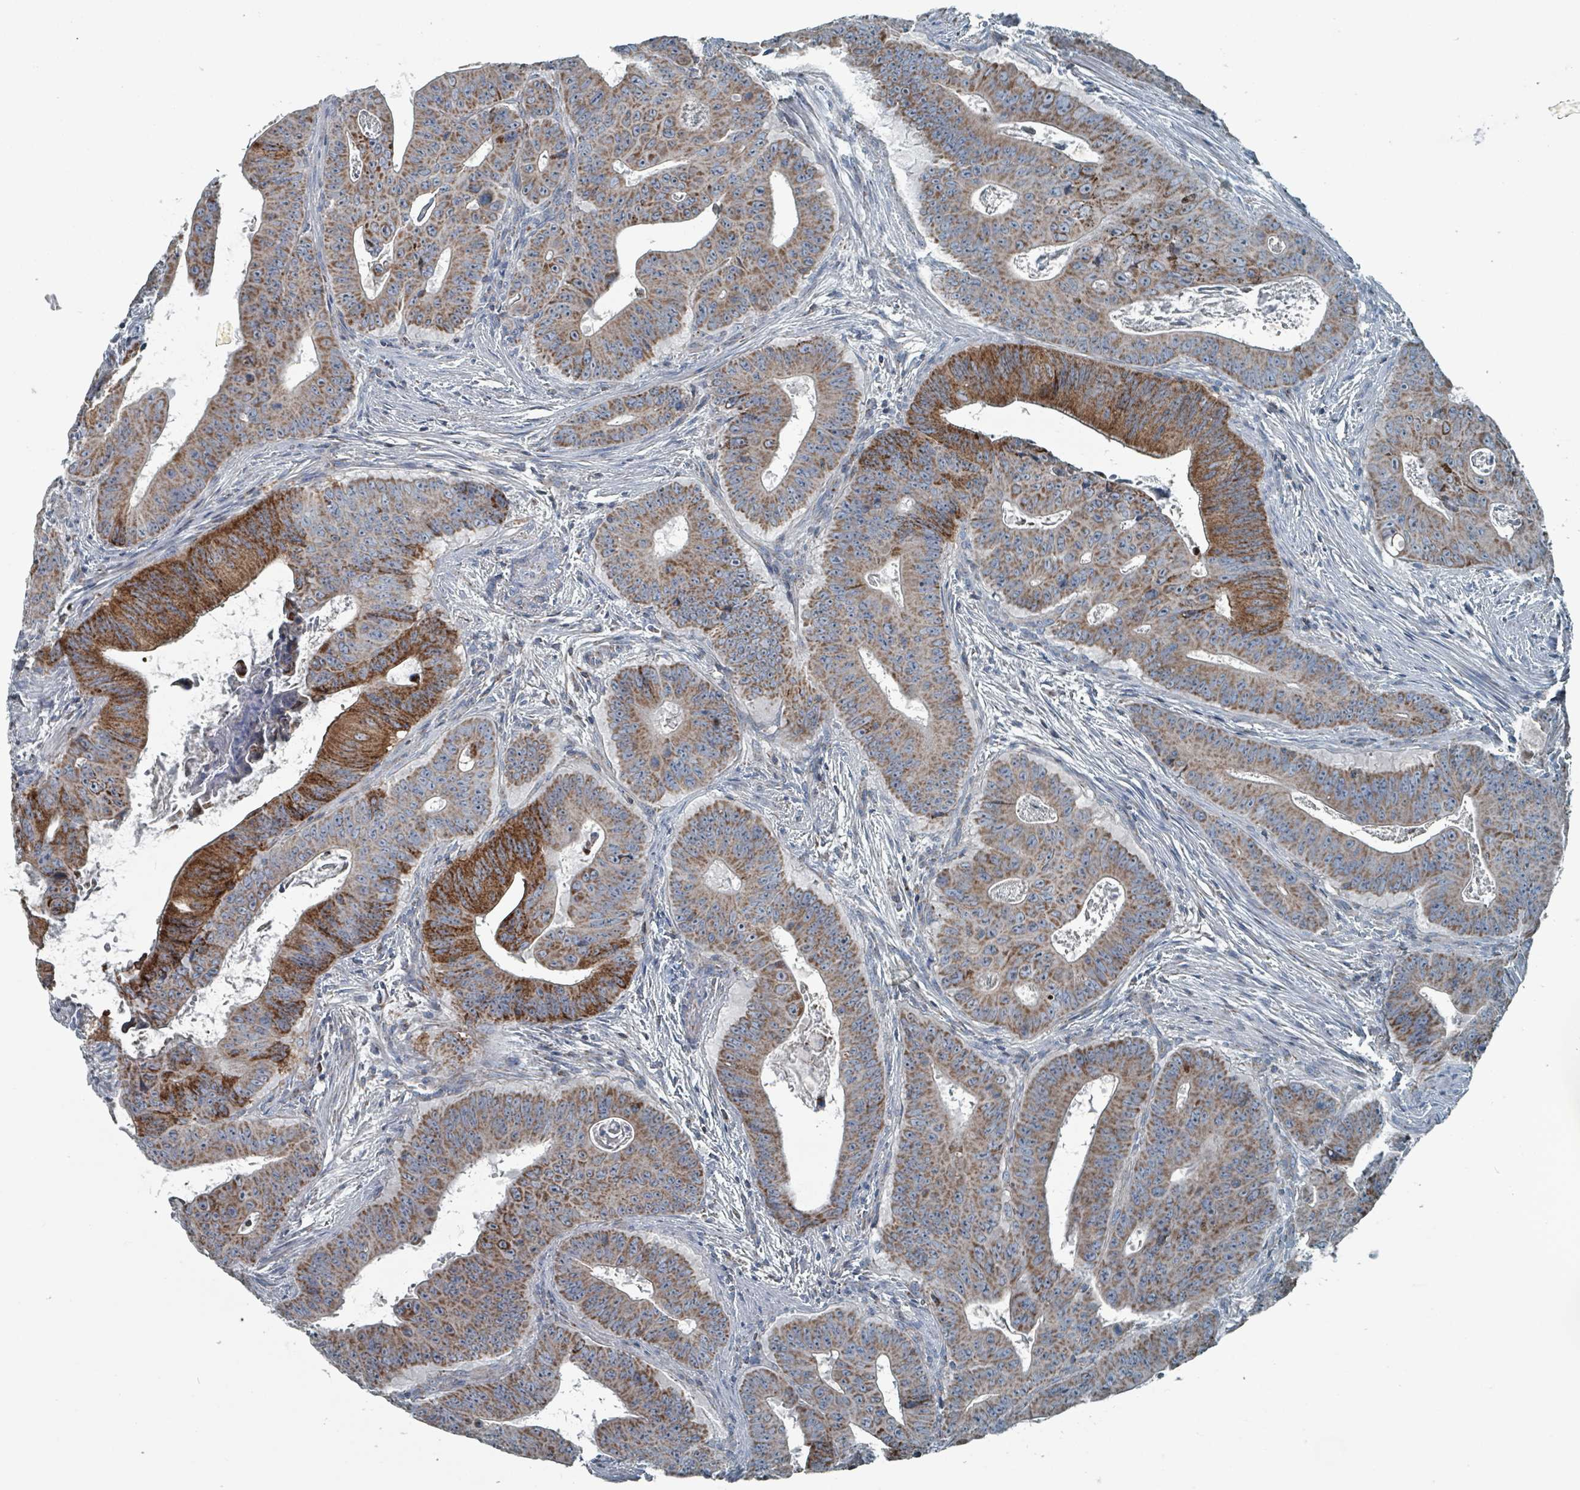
{"staining": {"intensity": "strong", "quantity": ">75%", "location": "cytoplasmic/membranous"}, "tissue": "colorectal cancer", "cell_type": "Tumor cells", "image_type": "cancer", "snomed": [{"axis": "morphology", "description": "Adenocarcinoma, NOS"}, {"axis": "topography", "description": "Rectum"}], "caption": "Brown immunohistochemical staining in human colorectal cancer (adenocarcinoma) displays strong cytoplasmic/membranous expression in about >75% of tumor cells. The protein is stained brown, and the nuclei are stained in blue (DAB (3,3'-diaminobenzidine) IHC with brightfield microscopy, high magnification).", "gene": "ABHD18", "patient": {"sex": "female", "age": 75}}